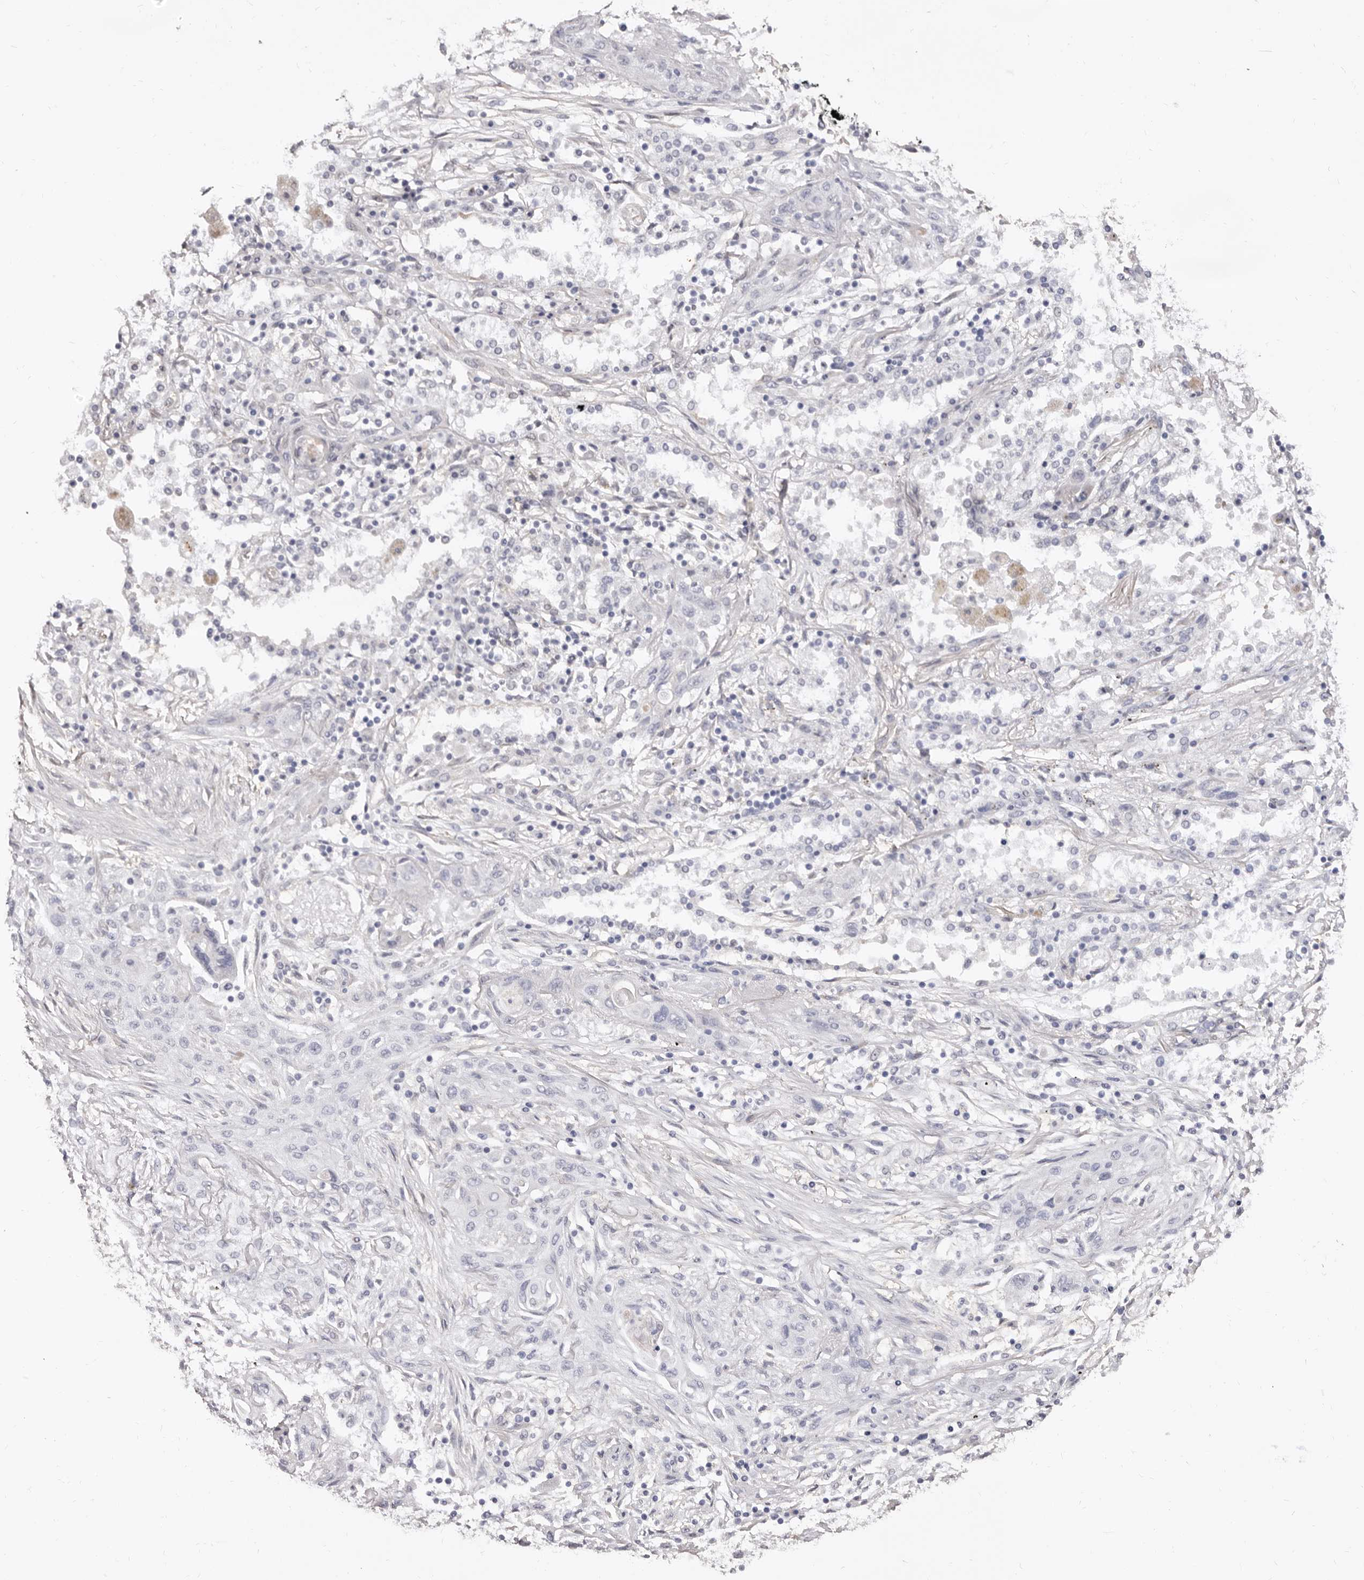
{"staining": {"intensity": "negative", "quantity": "none", "location": "none"}, "tissue": "lung cancer", "cell_type": "Tumor cells", "image_type": "cancer", "snomed": [{"axis": "morphology", "description": "Squamous cell carcinoma, NOS"}, {"axis": "topography", "description": "Lung"}], "caption": "Immunohistochemistry micrograph of lung squamous cell carcinoma stained for a protein (brown), which demonstrates no staining in tumor cells. (DAB (3,3'-diaminobenzidine) immunohistochemistry (IHC) with hematoxylin counter stain).", "gene": "KHDRBS2", "patient": {"sex": "female", "age": 47}}